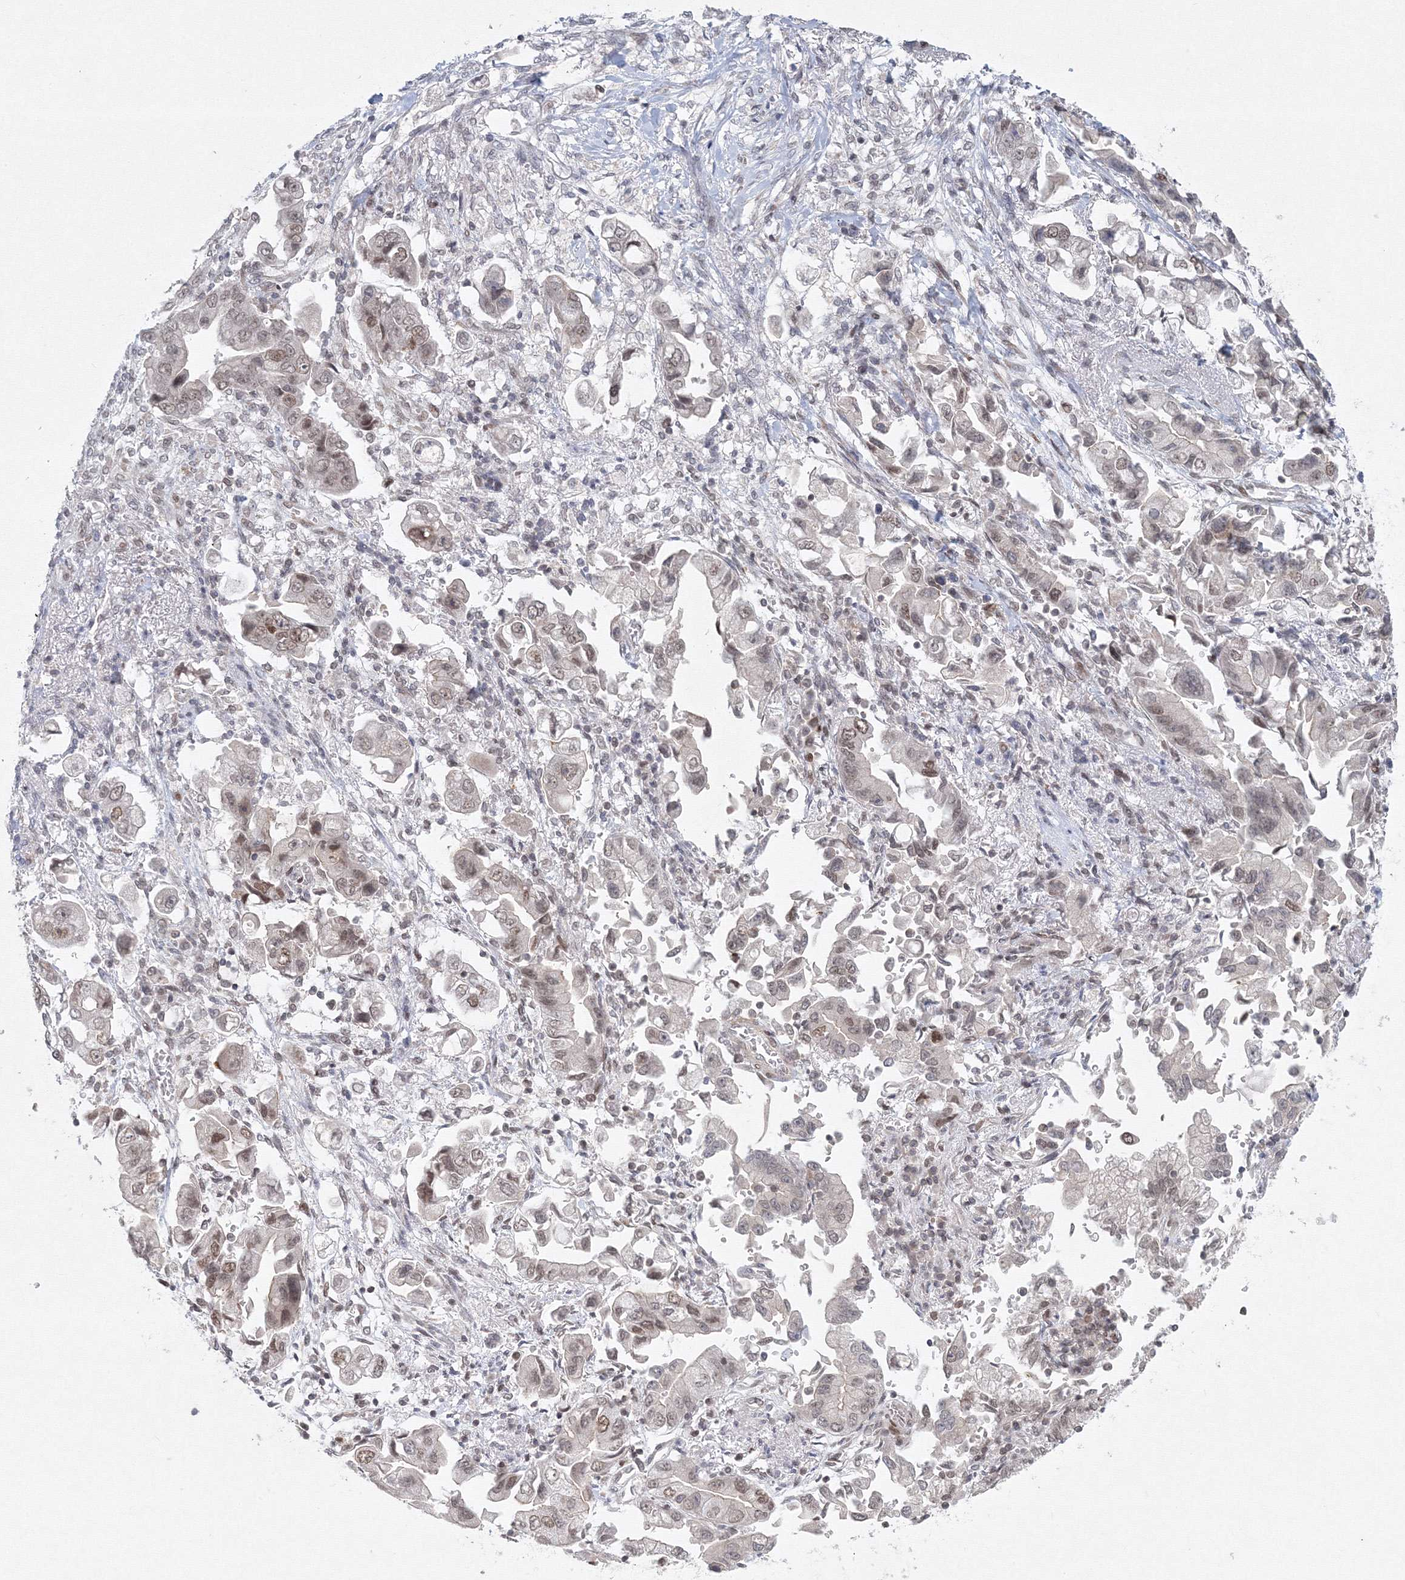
{"staining": {"intensity": "weak", "quantity": "<25%", "location": "nuclear"}, "tissue": "stomach cancer", "cell_type": "Tumor cells", "image_type": "cancer", "snomed": [{"axis": "morphology", "description": "Adenocarcinoma, NOS"}, {"axis": "topography", "description": "Stomach"}], "caption": "The photomicrograph shows no staining of tumor cells in stomach cancer (adenocarcinoma). (DAB immunohistochemistry, high magnification).", "gene": "KIF4A", "patient": {"sex": "male", "age": 62}}